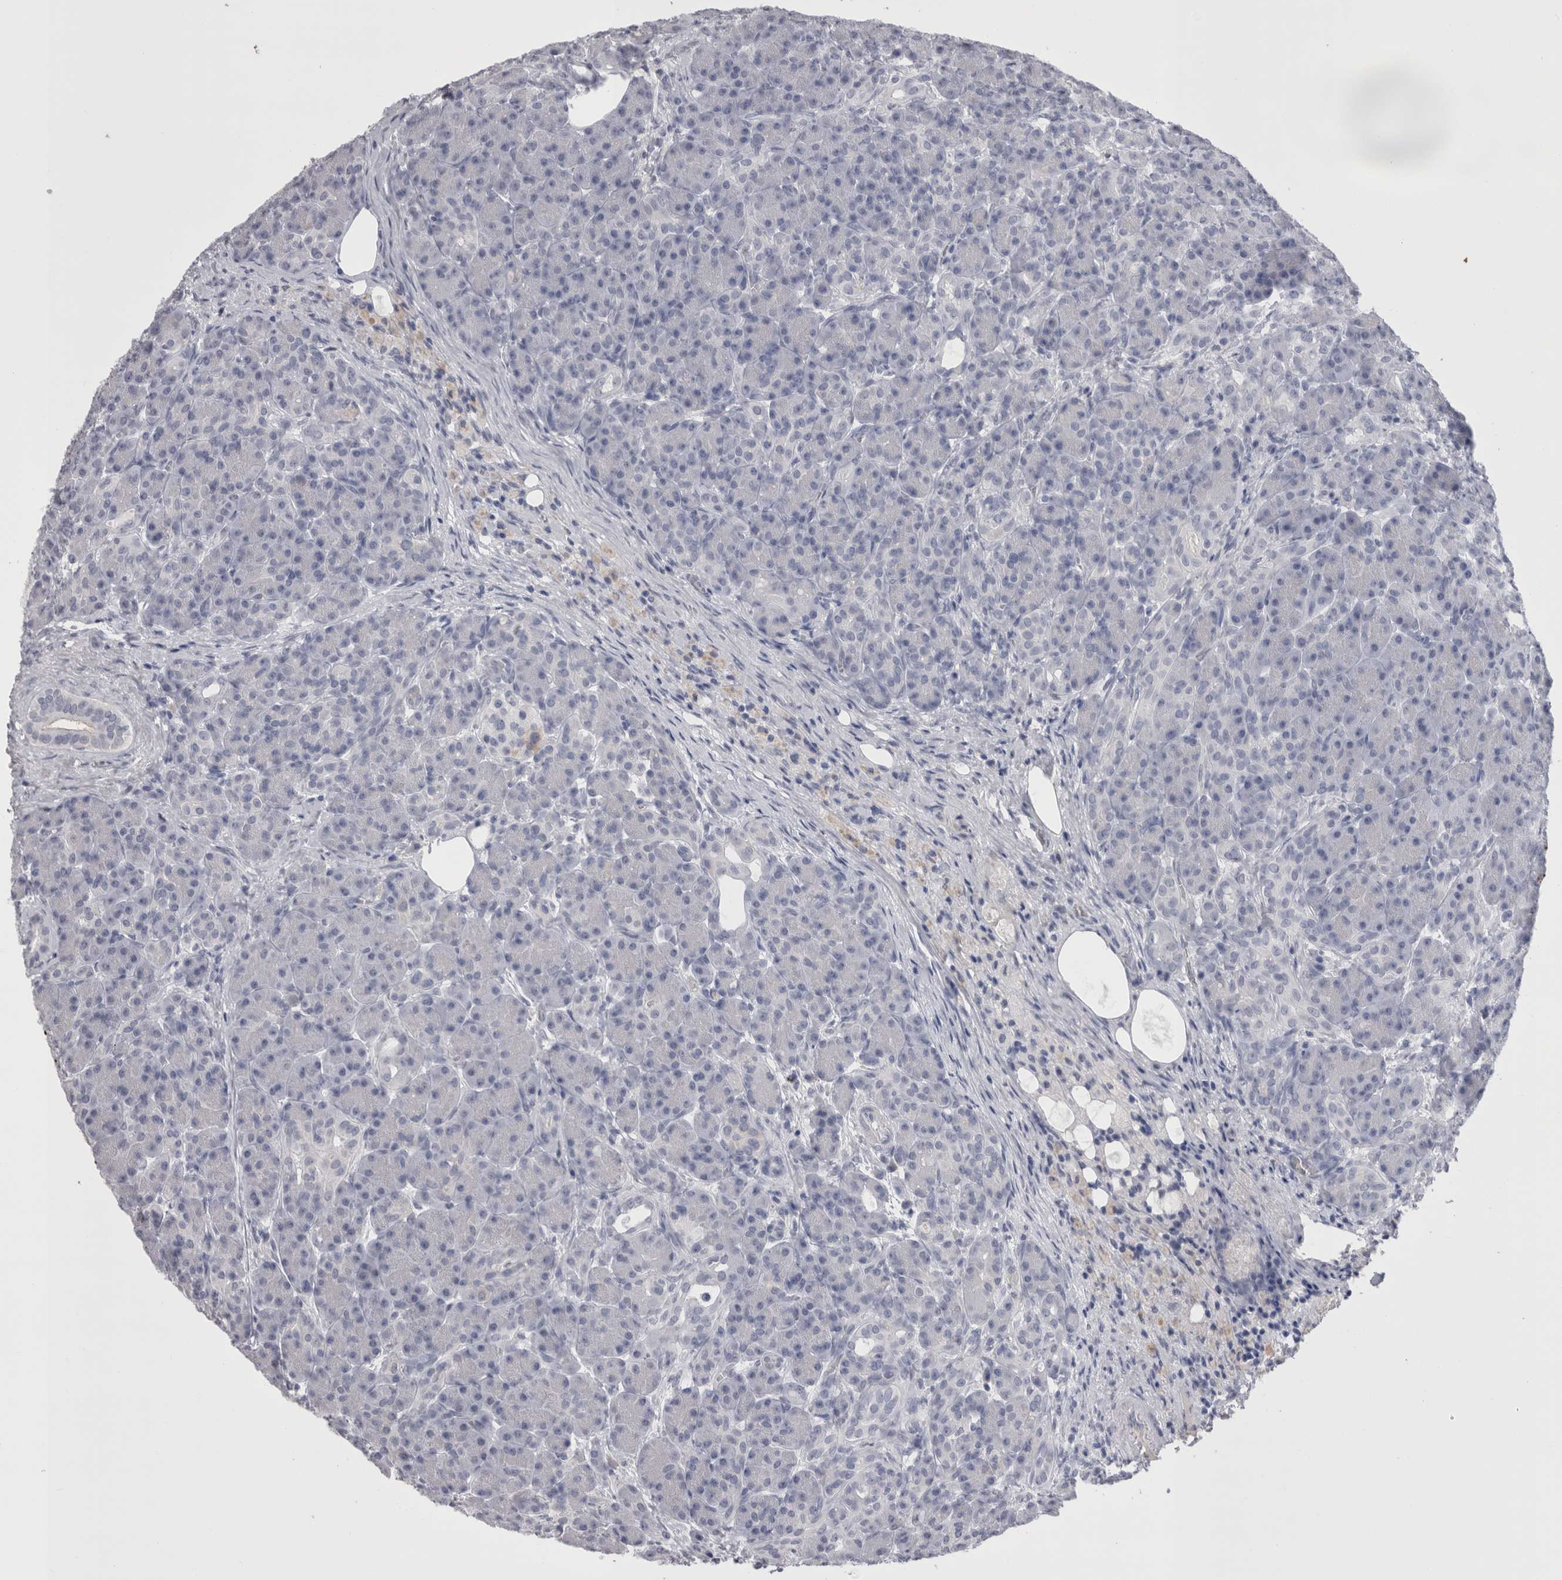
{"staining": {"intensity": "negative", "quantity": "none", "location": "none"}, "tissue": "pancreas", "cell_type": "Exocrine glandular cells", "image_type": "normal", "snomed": [{"axis": "morphology", "description": "Normal tissue, NOS"}, {"axis": "topography", "description": "Pancreas"}], "caption": "The histopathology image reveals no significant staining in exocrine glandular cells of pancreas.", "gene": "CDHR5", "patient": {"sex": "male", "age": 63}}